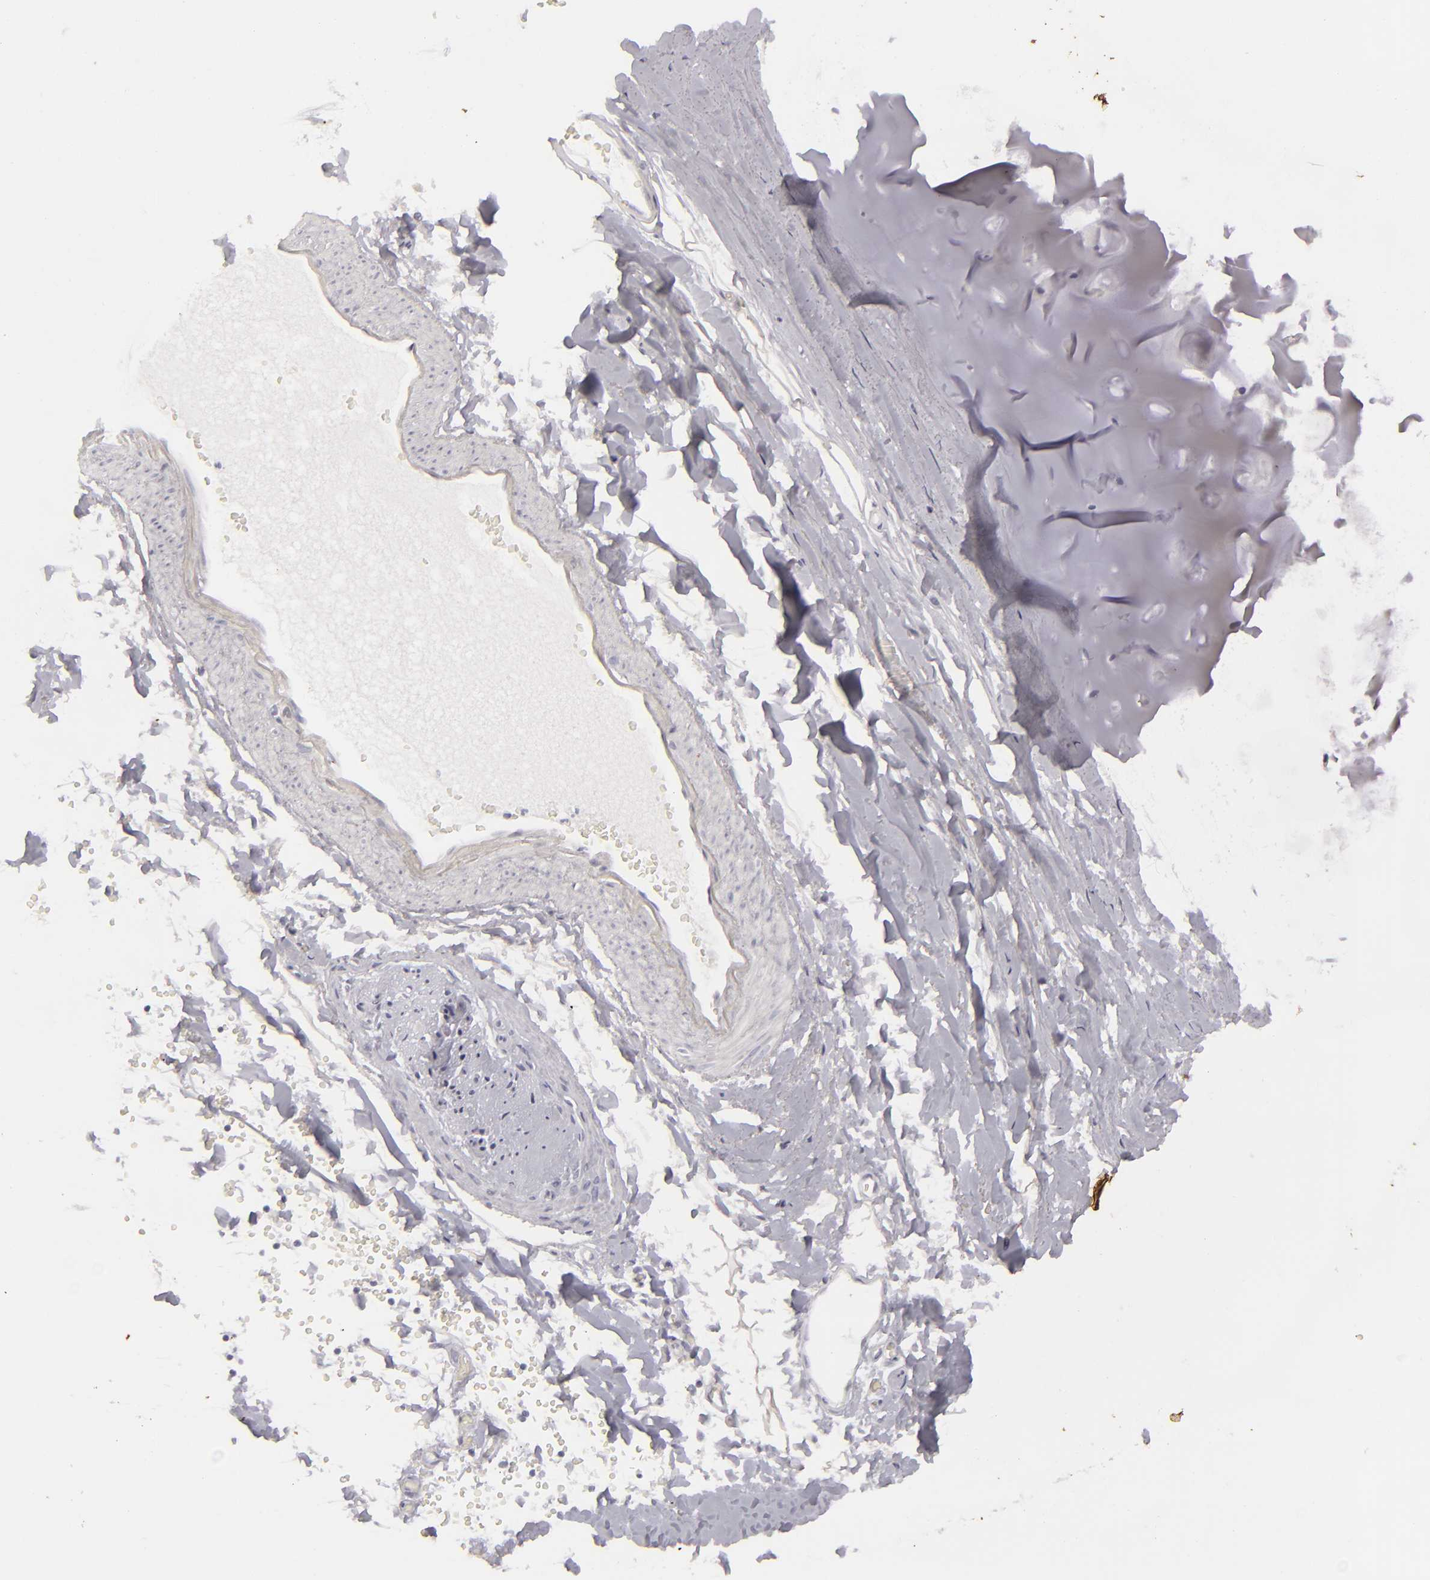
{"staining": {"intensity": "negative", "quantity": "none", "location": "none"}, "tissue": "adipose tissue", "cell_type": "Adipocytes", "image_type": "normal", "snomed": [{"axis": "morphology", "description": "Normal tissue, NOS"}, {"axis": "topography", "description": "Bronchus"}, {"axis": "topography", "description": "Lung"}], "caption": "Immunohistochemical staining of benign adipose tissue displays no significant staining in adipocytes. The staining is performed using DAB brown chromogen with nuclei counter-stained in using hematoxylin.", "gene": "KRT1", "patient": {"sex": "female", "age": 56}}